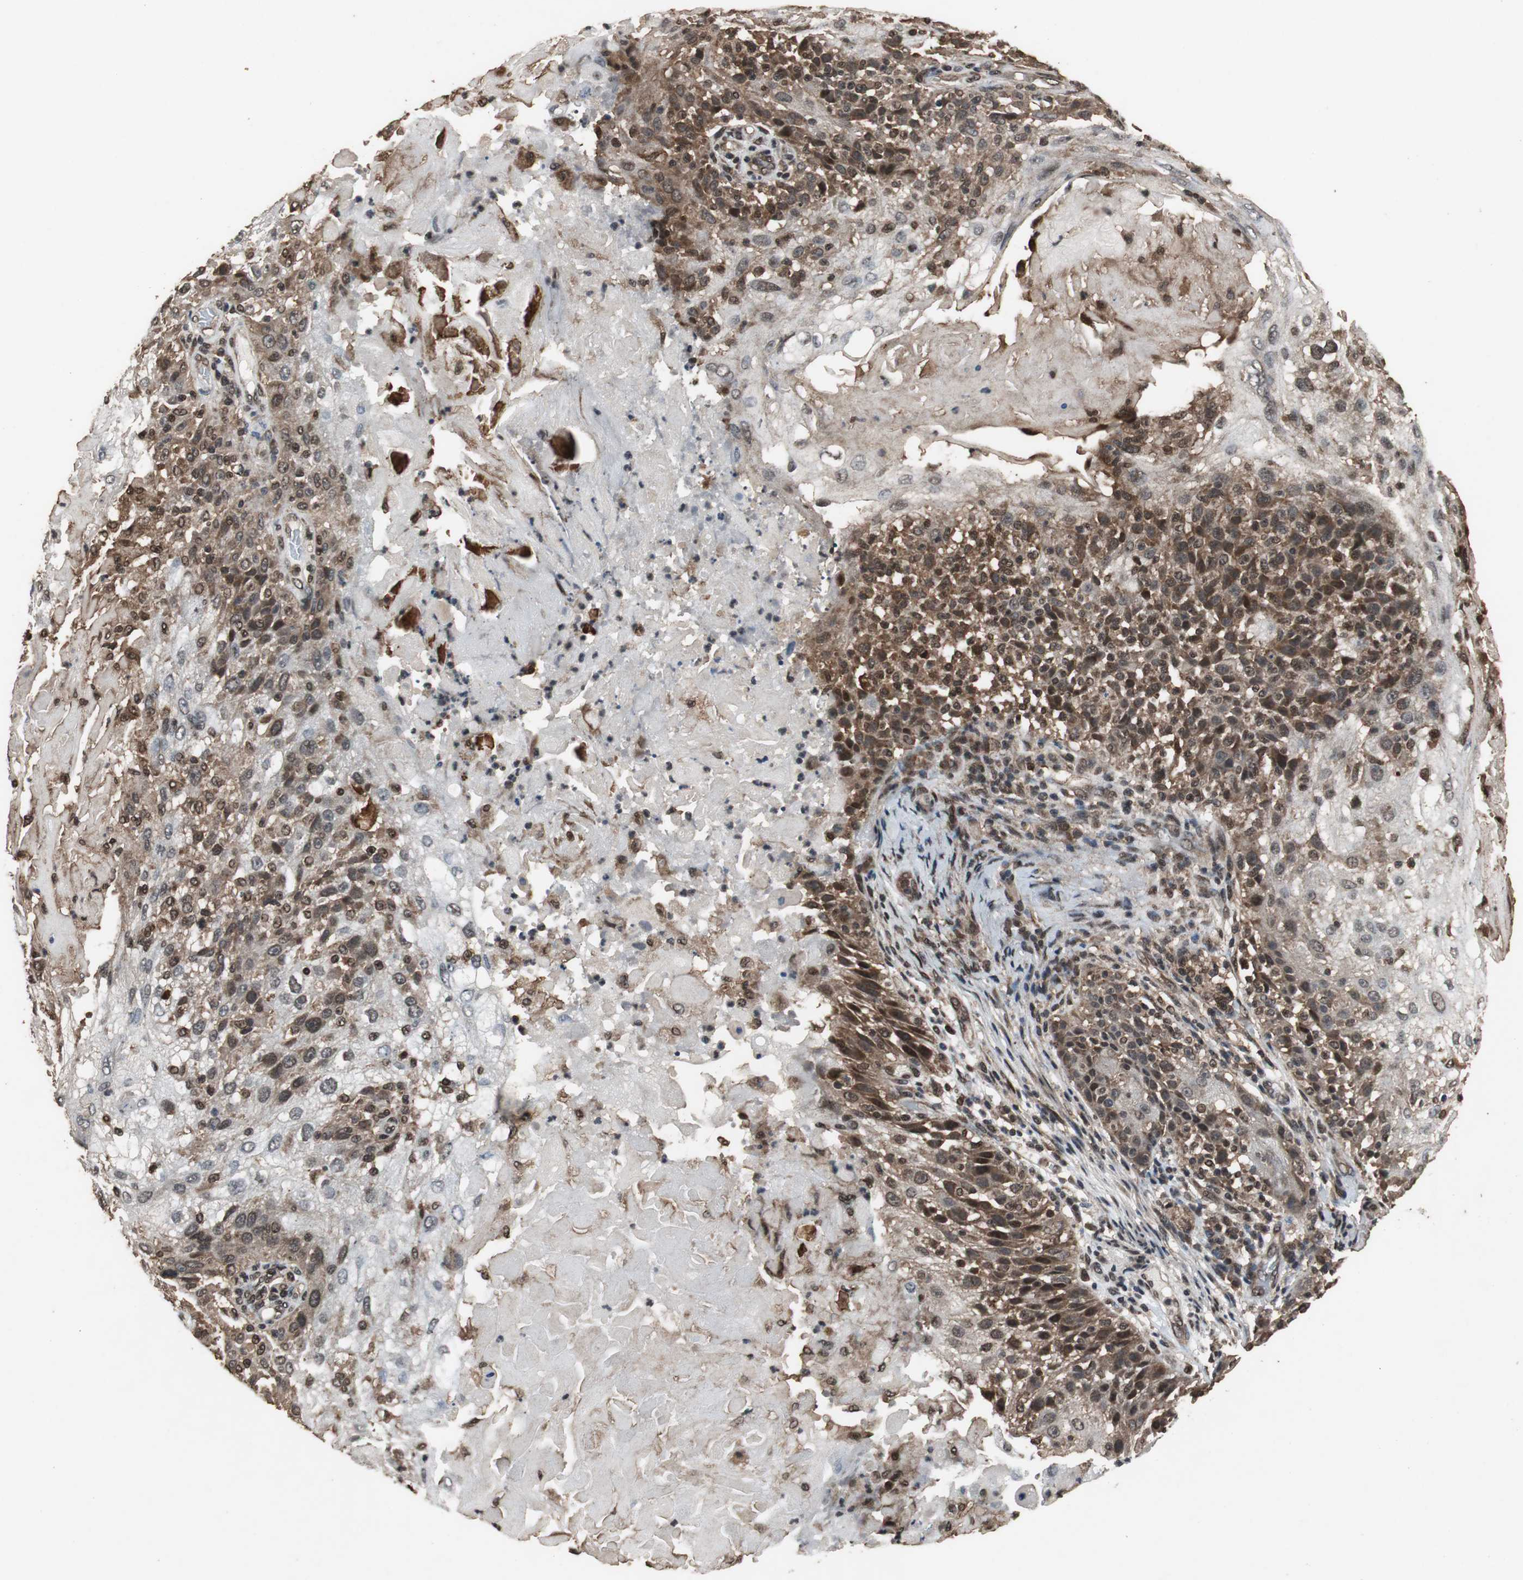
{"staining": {"intensity": "strong", "quantity": ">75%", "location": "cytoplasmic/membranous,nuclear"}, "tissue": "skin cancer", "cell_type": "Tumor cells", "image_type": "cancer", "snomed": [{"axis": "morphology", "description": "Normal tissue, NOS"}, {"axis": "morphology", "description": "Squamous cell carcinoma, NOS"}, {"axis": "topography", "description": "Skin"}], "caption": "Skin cancer stained with DAB immunohistochemistry (IHC) reveals high levels of strong cytoplasmic/membranous and nuclear expression in about >75% of tumor cells. (Brightfield microscopy of DAB IHC at high magnification).", "gene": "ZNF18", "patient": {"sex": "female", "age": 83}}